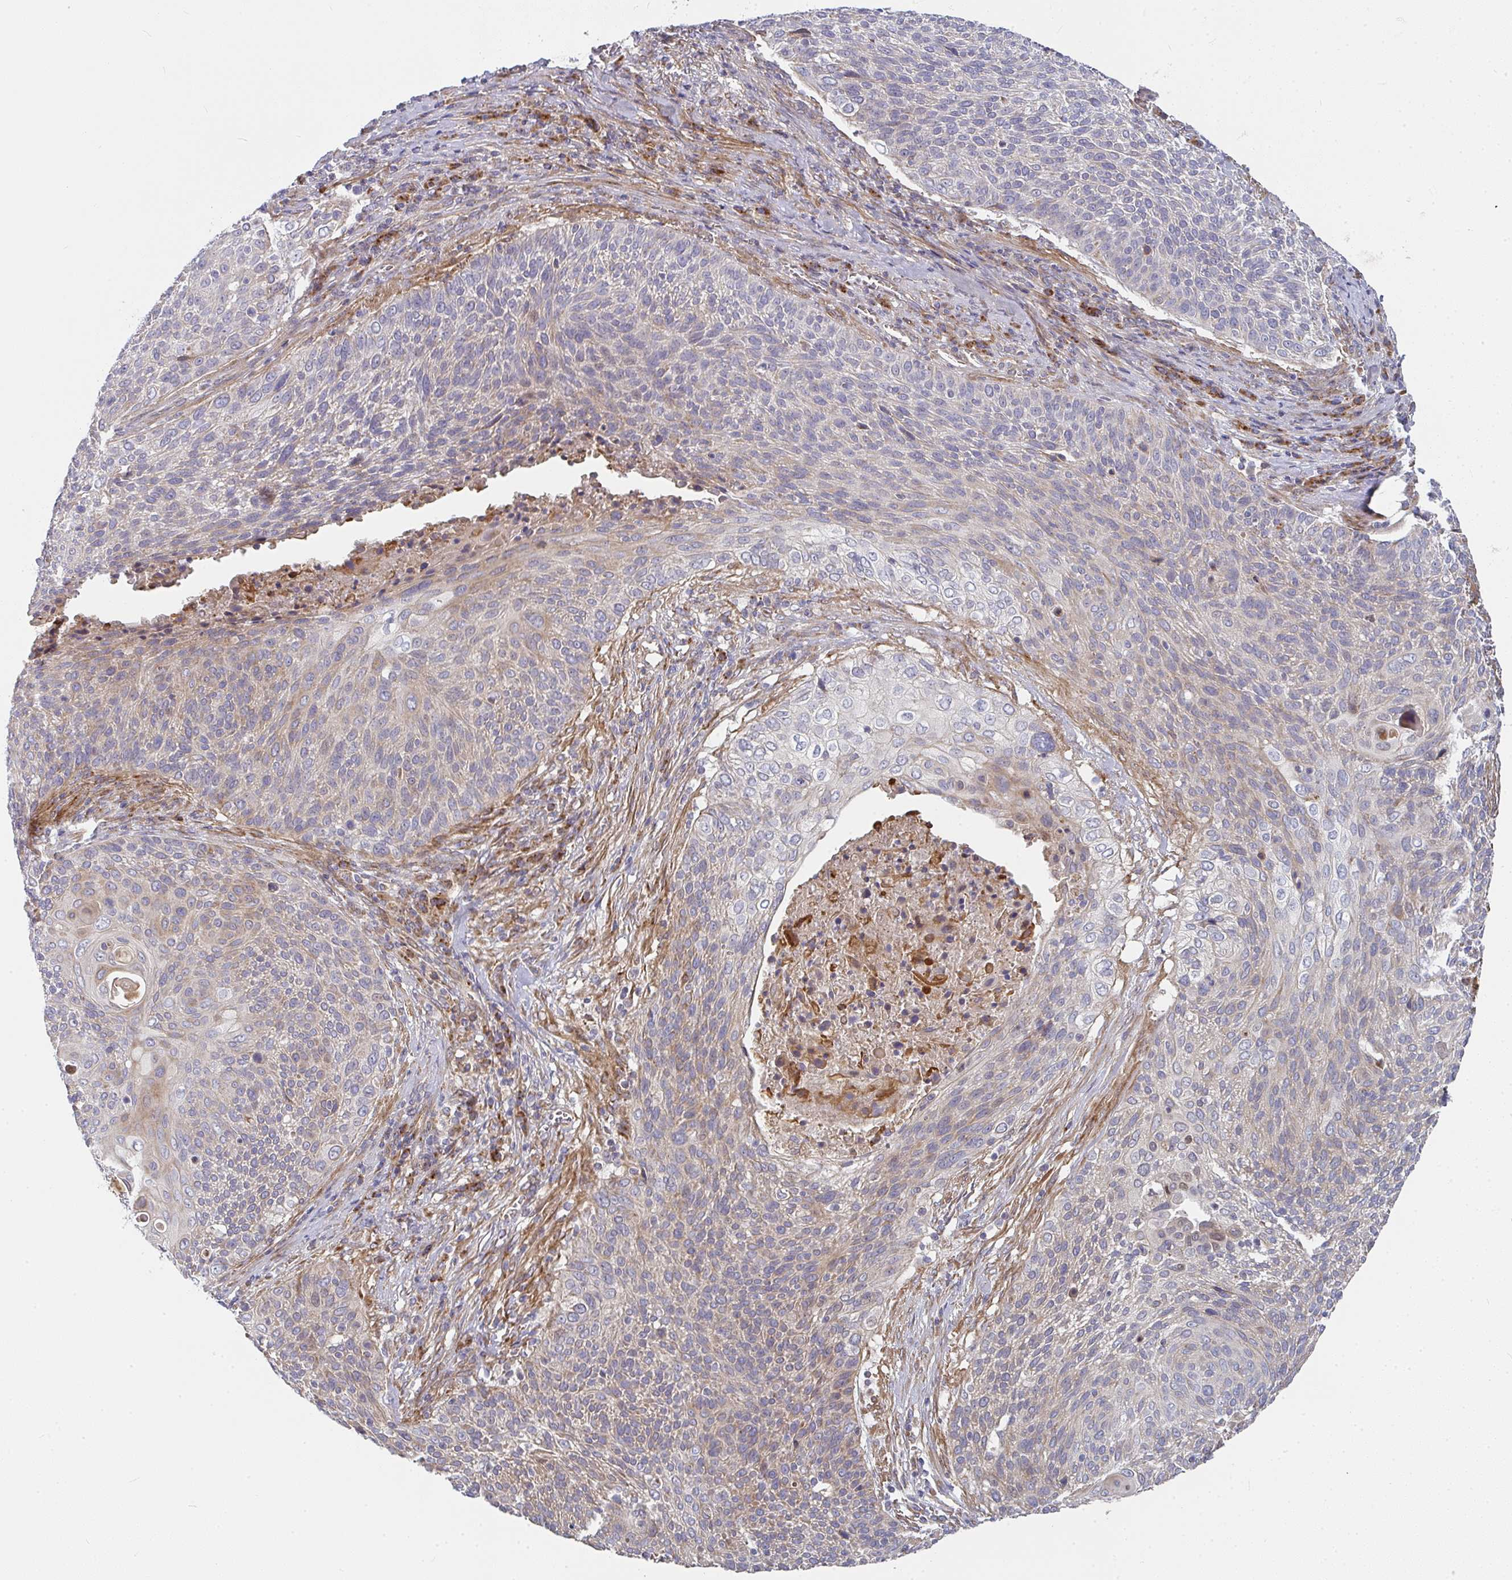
{"staining": {"intensity": "moderate", "quantity": "<25%", "location": "cytoplasmic/membranous"}, "tissue": "cervical cancer", "cell_type": "Tumor cells", "image_type": "cancer", "snomed": [{"axis": "morphology", "description": "Squamous cell carcinoma, NOS"}, {"axis": "topography", "description": "Cervix"}], "caption": "Human cervical cancer stained with a protein marker shows moderate staining in tumor cells.", "gene": "RHEBL1", "patient": {"sex": "female", "age": 31}}